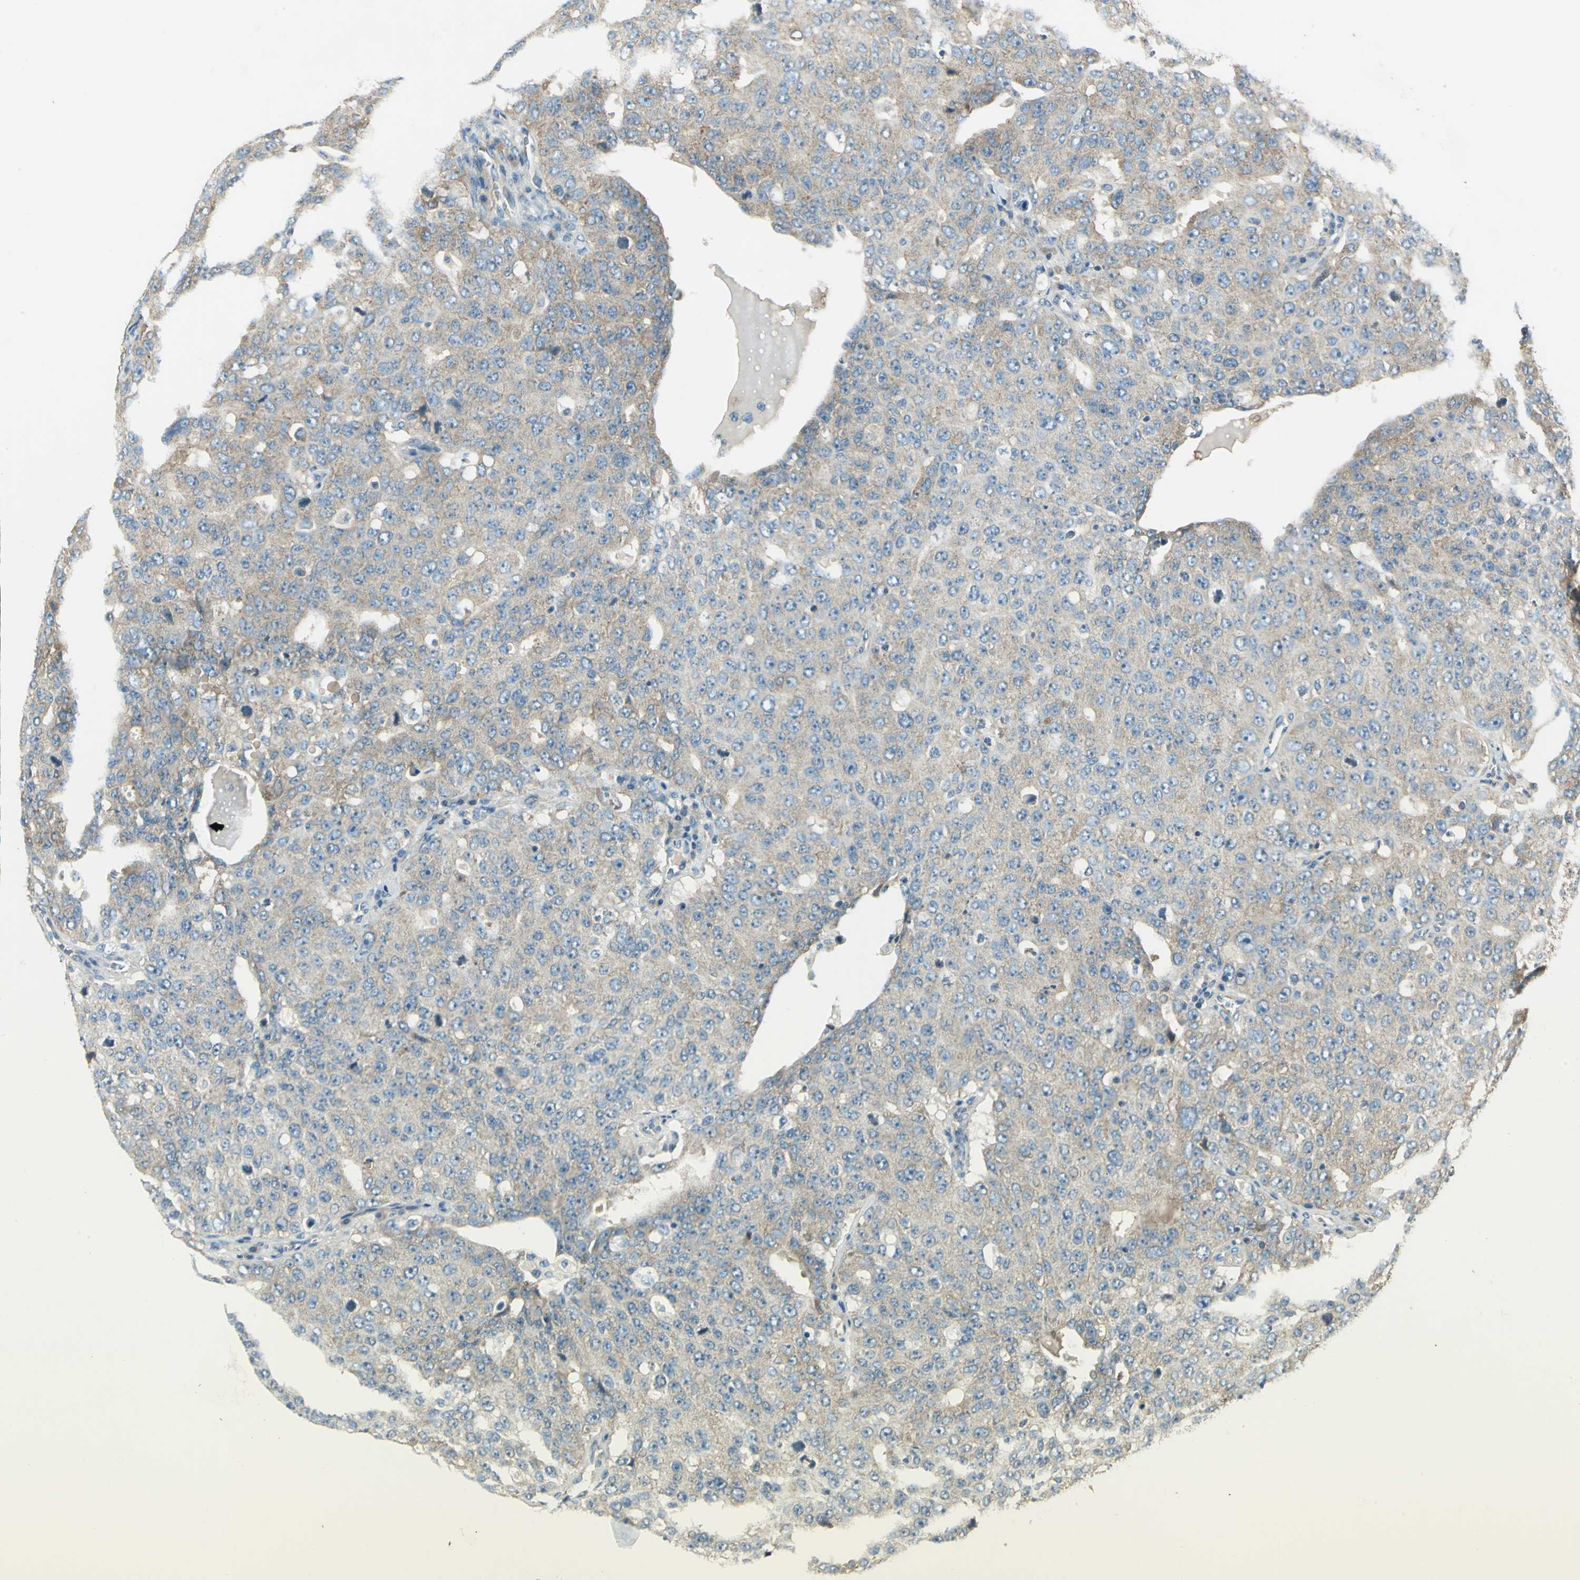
{"staining": {"intensity": "moderate", "quantity": "25%-75%", "location": "cytoplasmic/membranous"}, "tissue": "ovarian cancer", "cell_type": "Tumor cells", "image_type": "cancer", "snomed": [{"axis": "morphology", "description": "Carcinoma, endometroid"}, {"axis": "topography", "description": "Ovary"}], "caption": "Tumor cells demonstrate moderate cytoplasmic/membranous positivity in about 25%-75% of cells in endometroid carcinoma (ovarian). Using DAB (brown) and hematoxylin (blue) stains, captured at high magnification using brightfield microscopy.", "gene": "SHC2", "patient": {"sex": "female", "age": 62}}